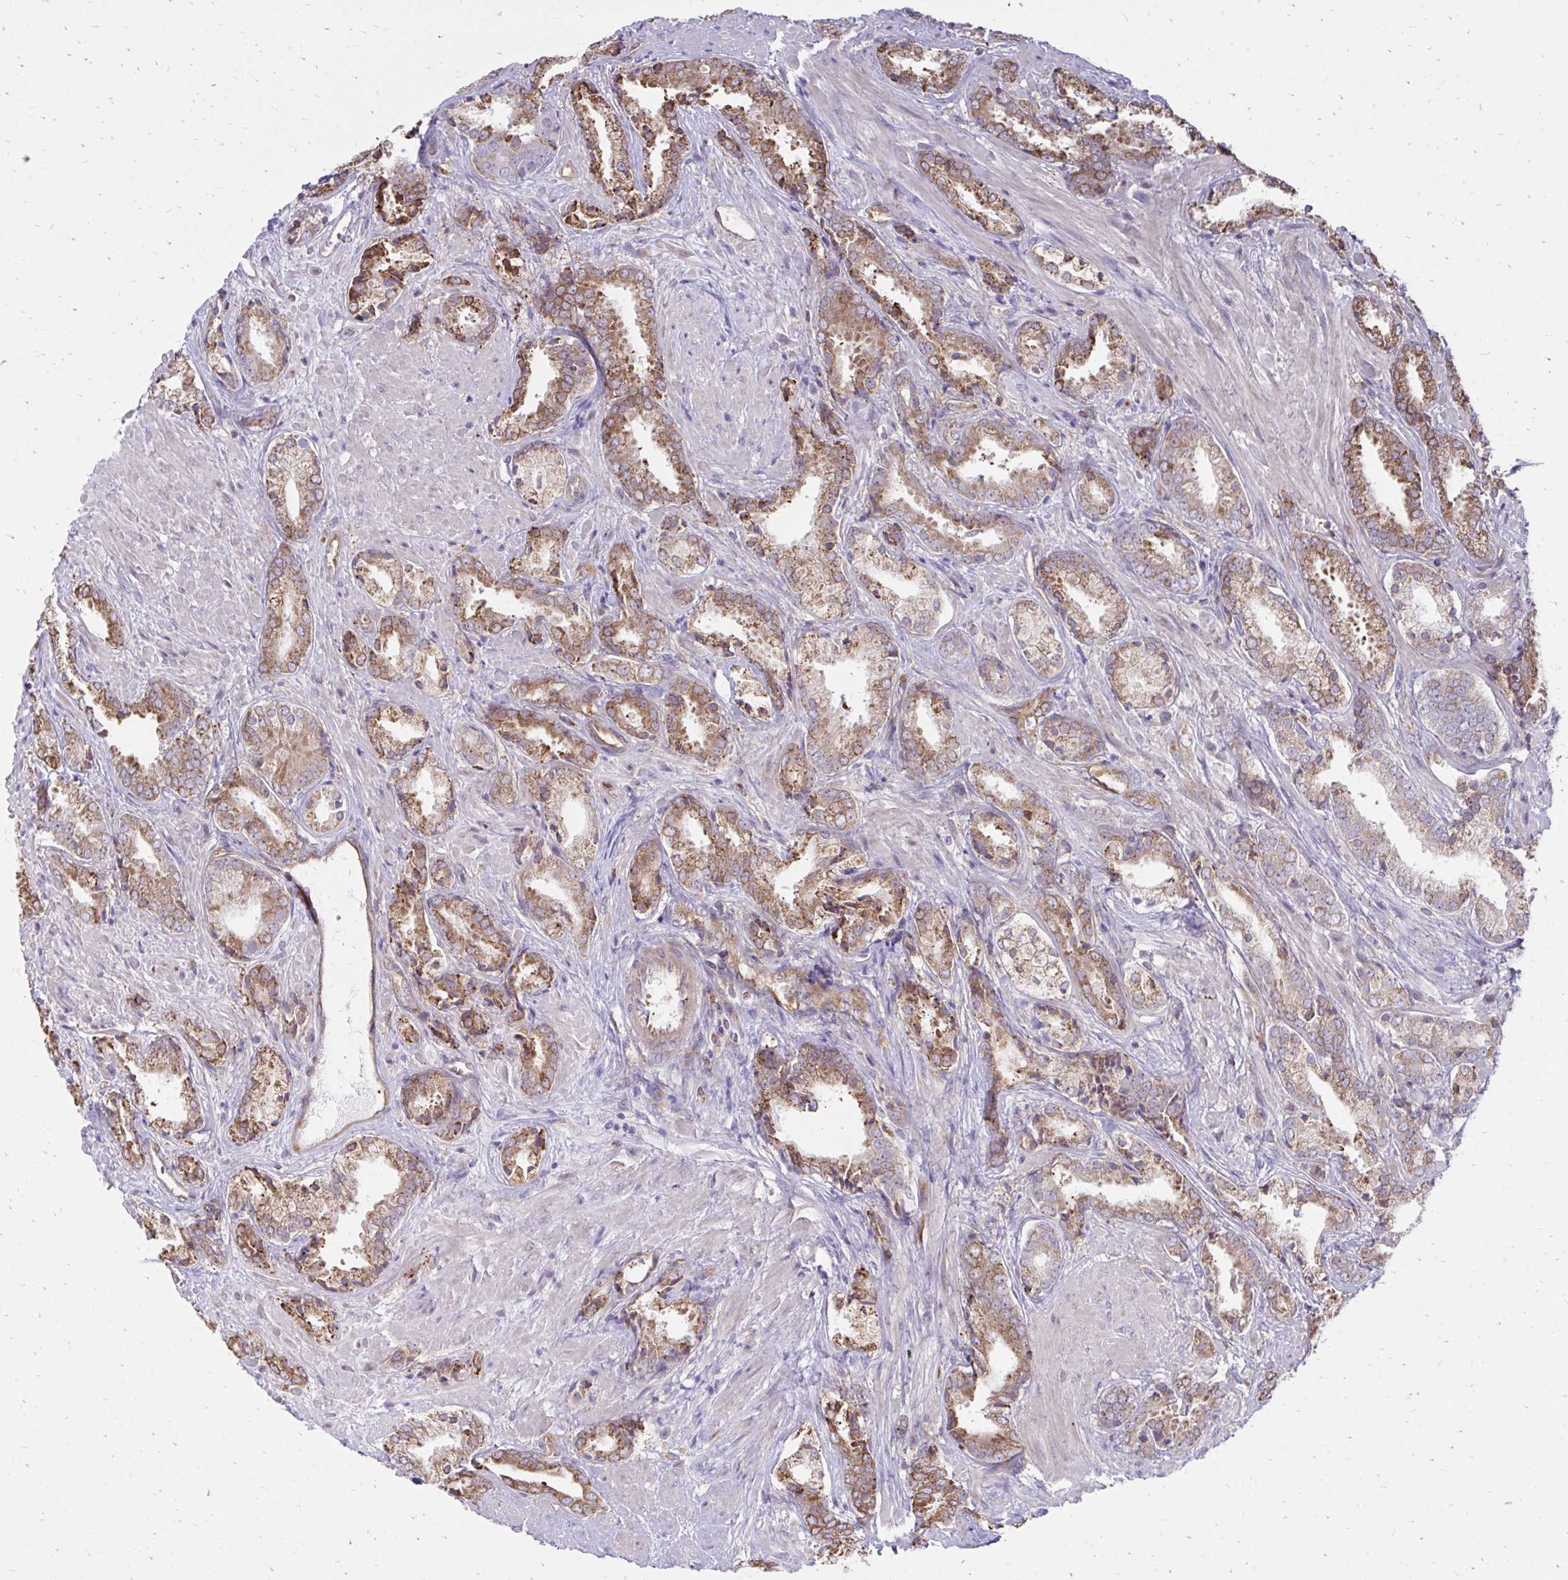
{"staining": {"intensity": "moderate", "quantity": ">75%", "location": "cytoplasmic/membranous"}, "tissue": "prostate cancer", "cell_type": "Tumor cells", "image_type": "cancer", "snomed": [{"axis": "morphology", "description": "Adenocarcinoma, High grade"}, {"axis": "topography", "description": "Prostate"}], "caption": "DAB immunohistochemical staining of prostate cancer reveals moderate cytoplasmic/membranous protein expression in about >75% of tumor cells.", "gene": "ASAP1", "patient": {"sex": "male", "age": 56}}